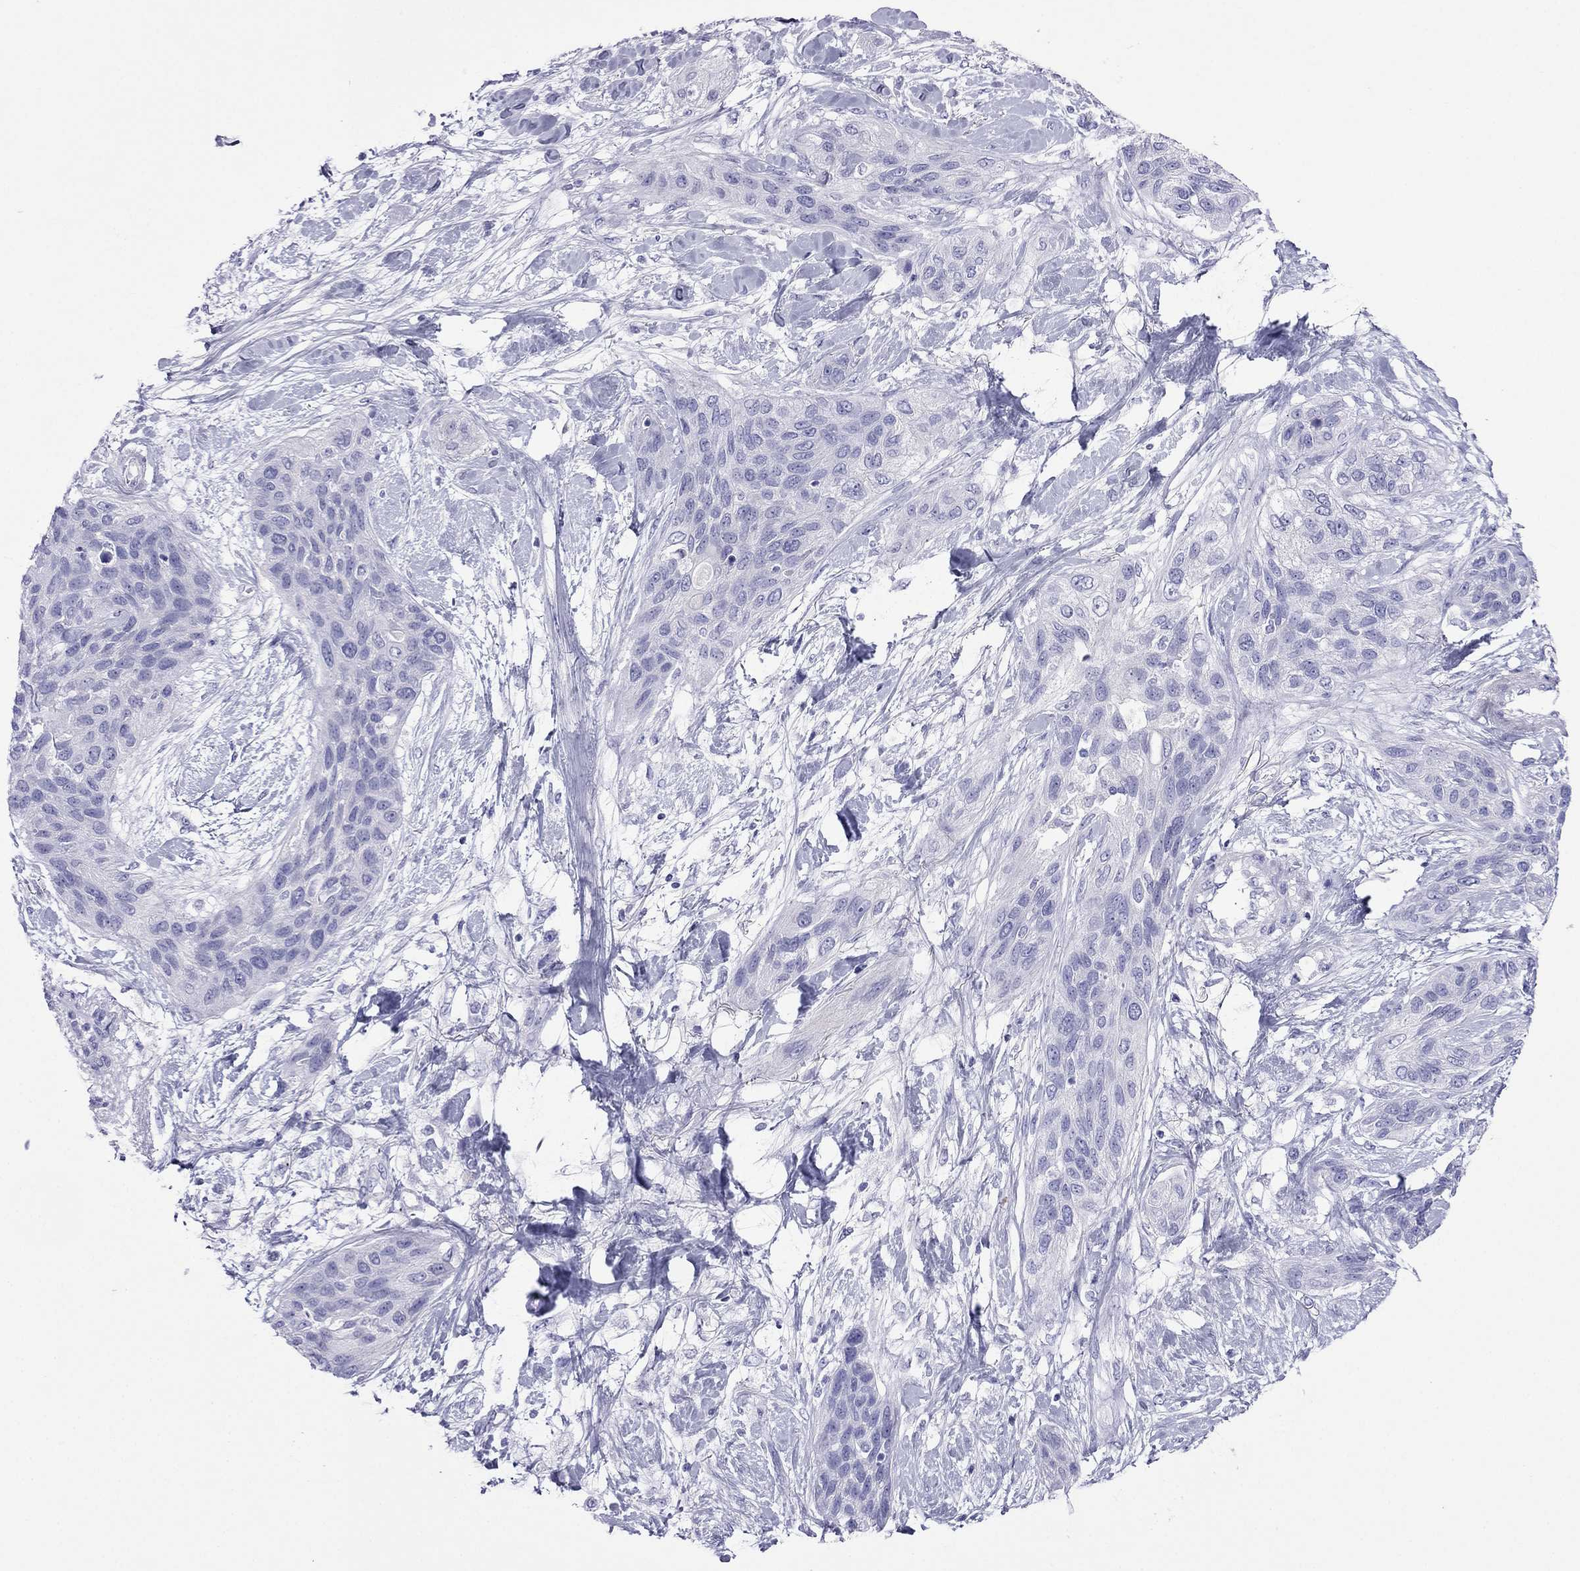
{"staining": {"intensity": "negative", "quantity": "none", "location": "none"}, "tissue": "lung cancer", "cell_type": "Tumor cells", "image_type": "cancer", "snomed": [{"axis": "morphology", "description": "Squamous cell carcinoma, NOS"}, {"axis": "topography", "description": "Lung"}], "caption": "Tumor cells show no significant protein staining in lung squamous cell carcinoma. (Stains: DAB immunohistochemistry (IHC) with hematoxylin counter stain, Microscopy: brightfield microscopy at high magnification).", "gene": "PCDHA6", "patient": {"sex": "female", "age": 70}}